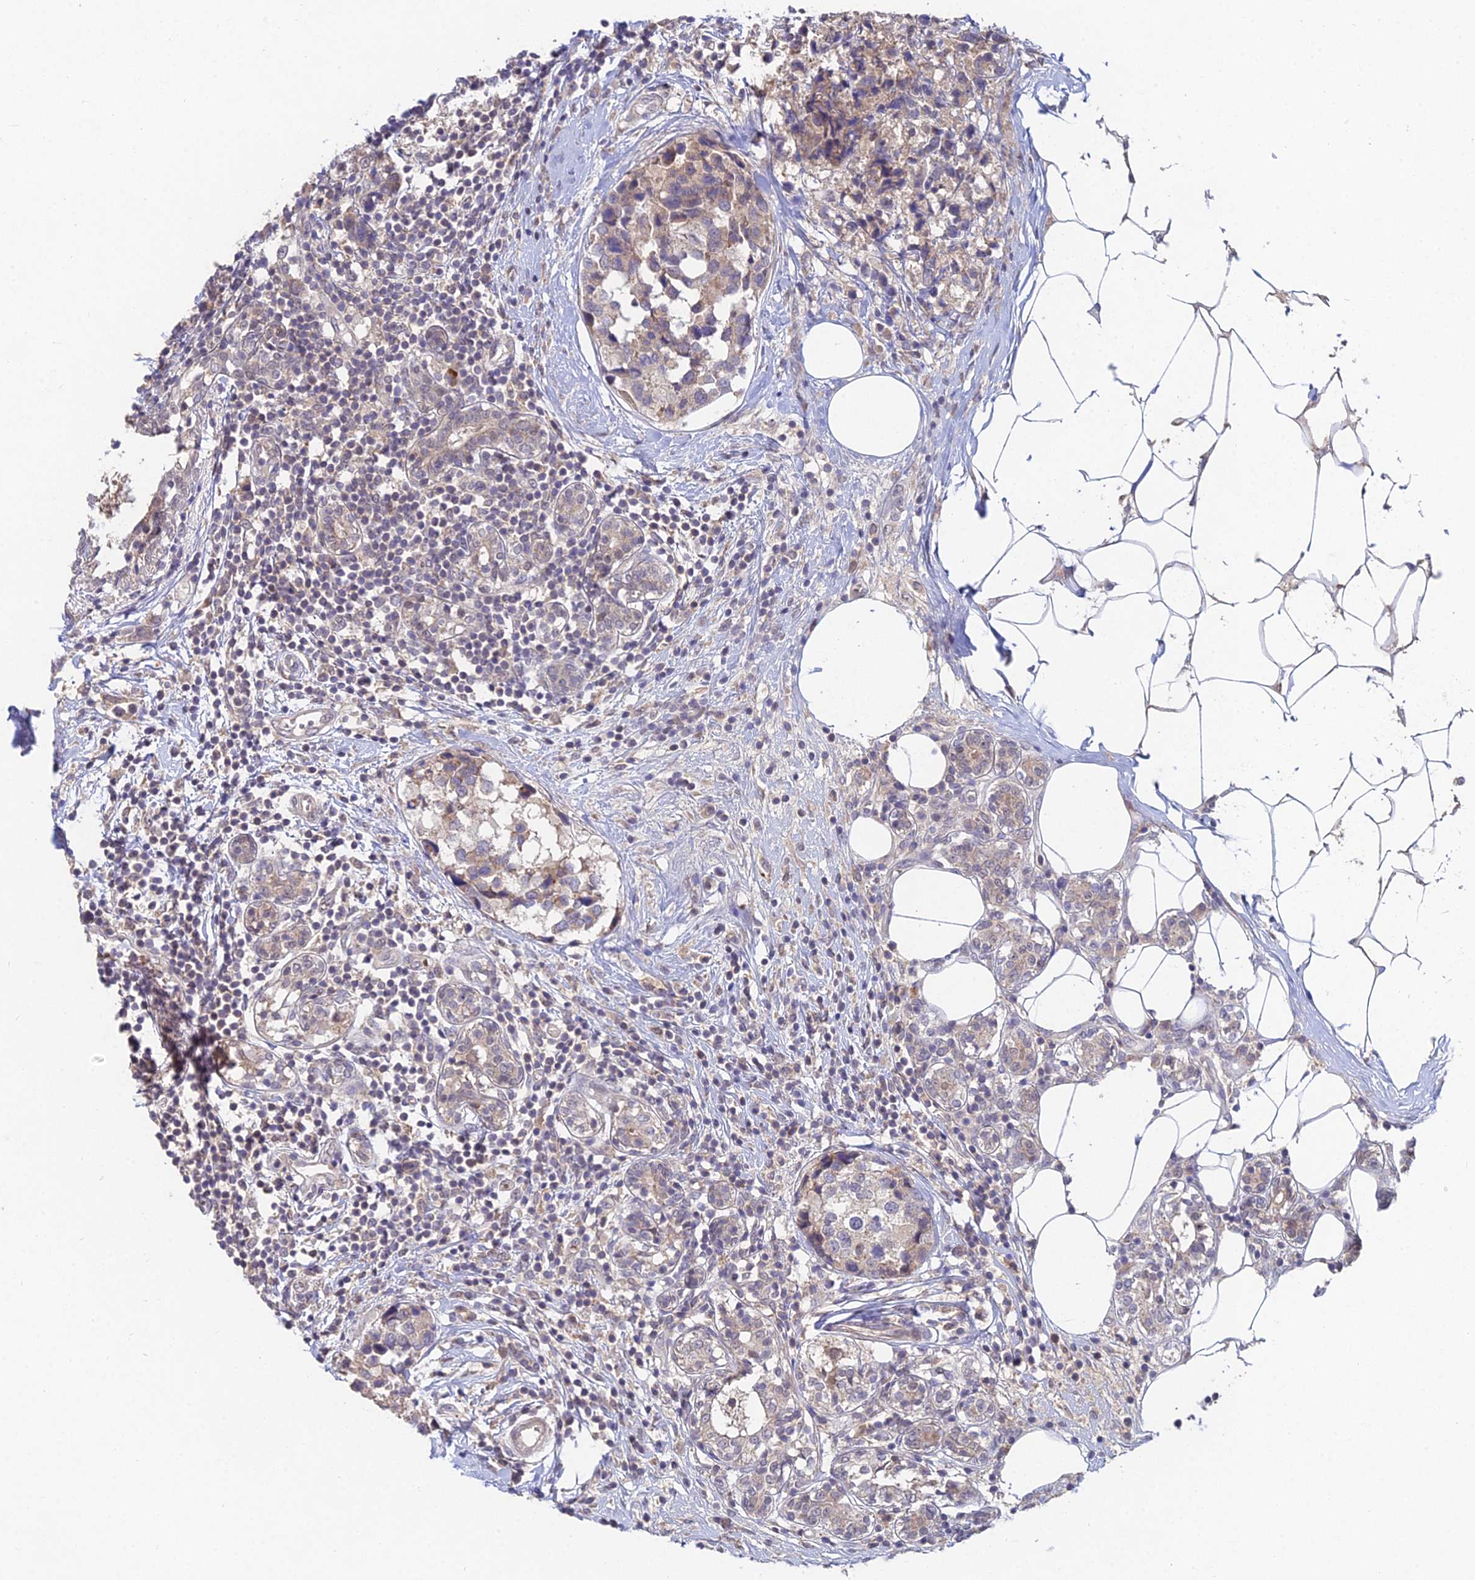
{"staining": {"intensity": "weak", "quantity": ">75%", "location": "cytoplasmic/membranous"}, "tissue": "breast cancer", "cell_type": "Tumor cells", "image_type": "cancer", "snomed": [{"axis": "morphology", "description": "Lobular carcinoma"}, {"axis": "topography", "description": "Breast"}], "caption": "Breast cancer stained for a protein reveals weak cytoplasmic/membranous positivity in tumor cells.", "gene": "WDR43", "patient": {"sex": "female", "age": 59}}